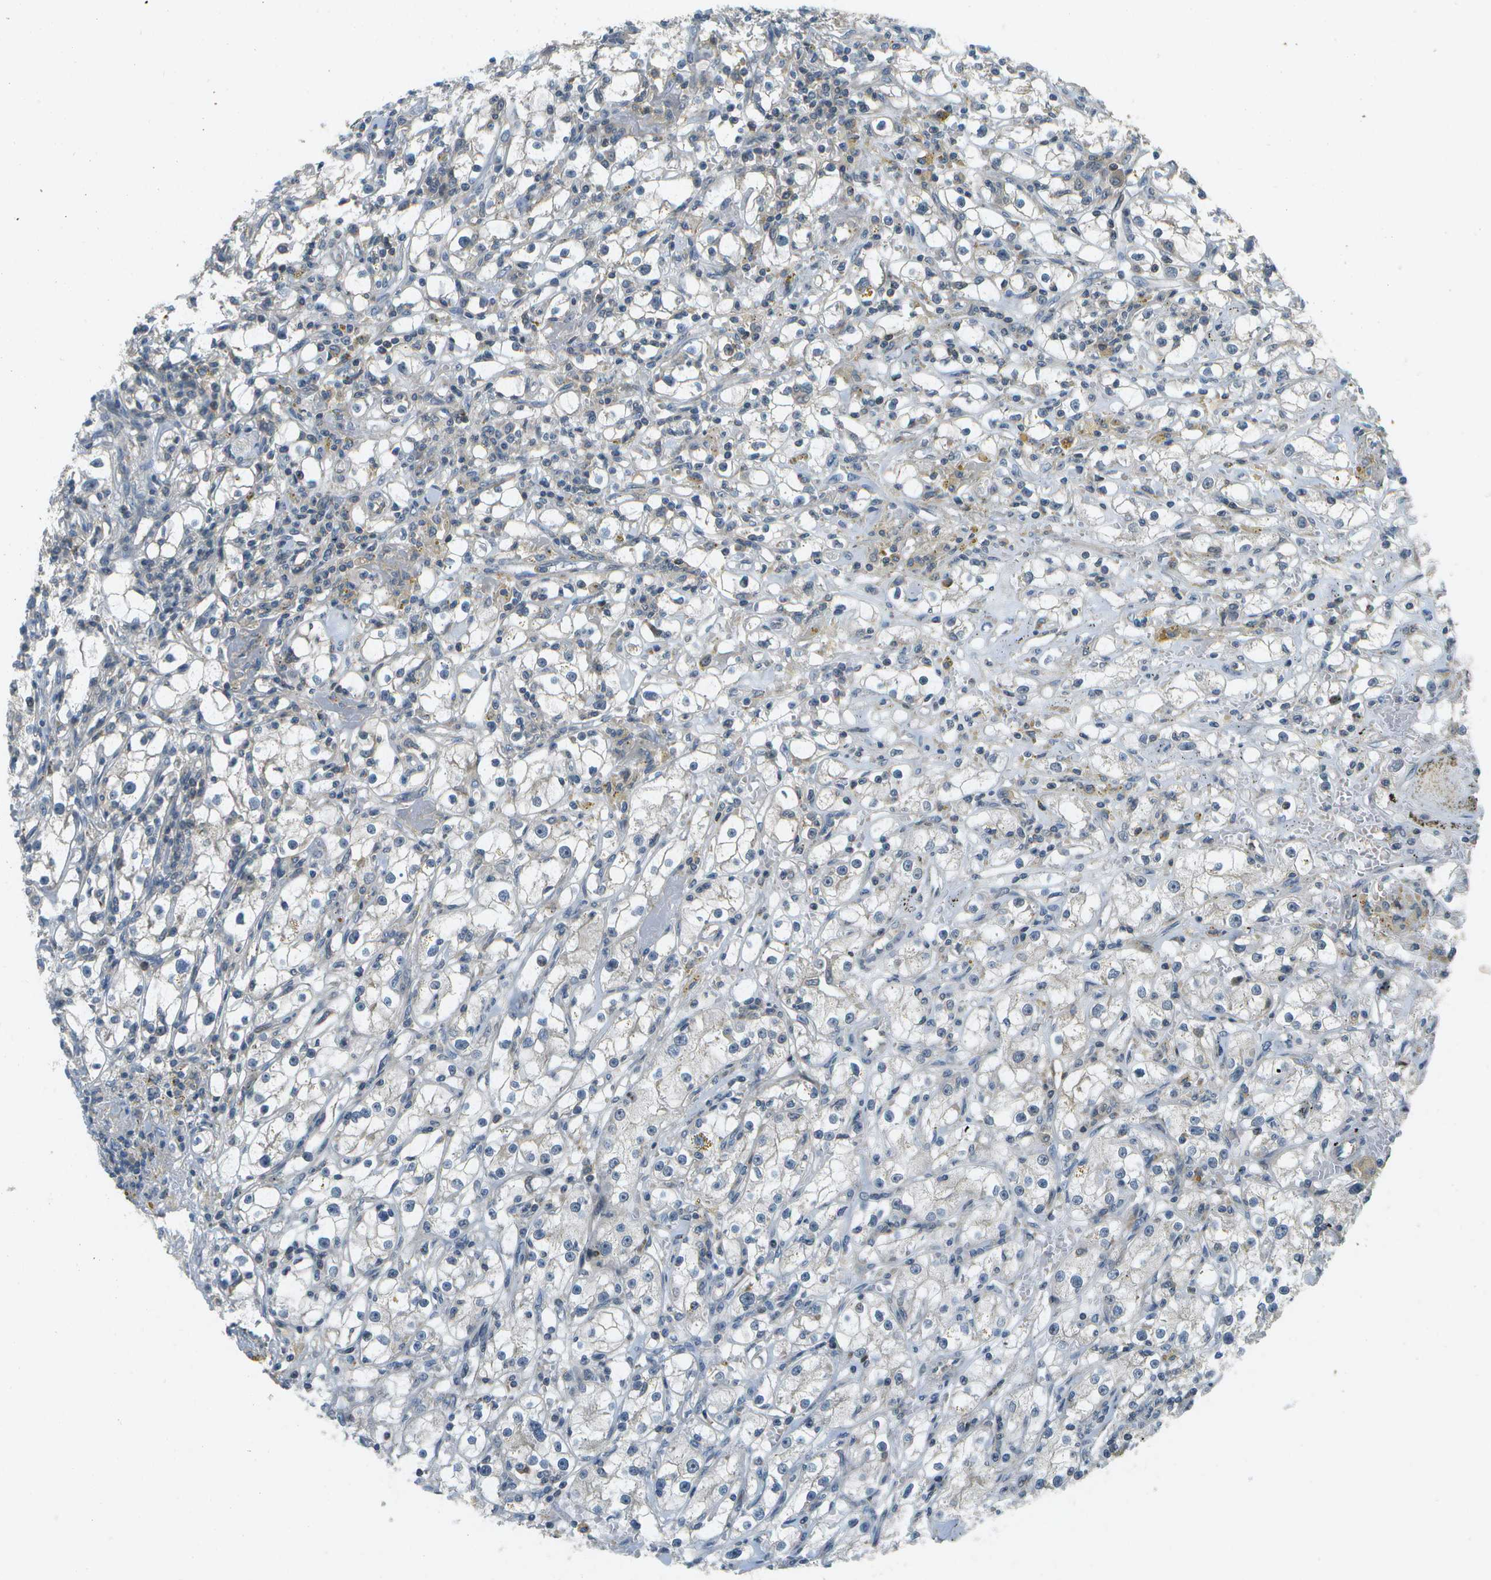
{"staining": {"intensity": "negative", "quantity": "none", "location": "none"}, "tissue": "renal cancer", "cell_type": "Tumor cells", "image_type": "cancer", "snomed": [{"axis": "morphology", "description": "Adenocarcinoma, NOS"}, {"axis": "topography", "description": "Kidney"}], "caption": "IHC image of neoplastic tissue: human renal cancer stained with DAB (3,3'-diaminobenzidine) displays no significant protein positivity in tumor cells. (Immunohistochemistry, brightfield microscopy, high magnification).", "gene": "WNK2", "patient": {"sex": "male", "age": 56}}